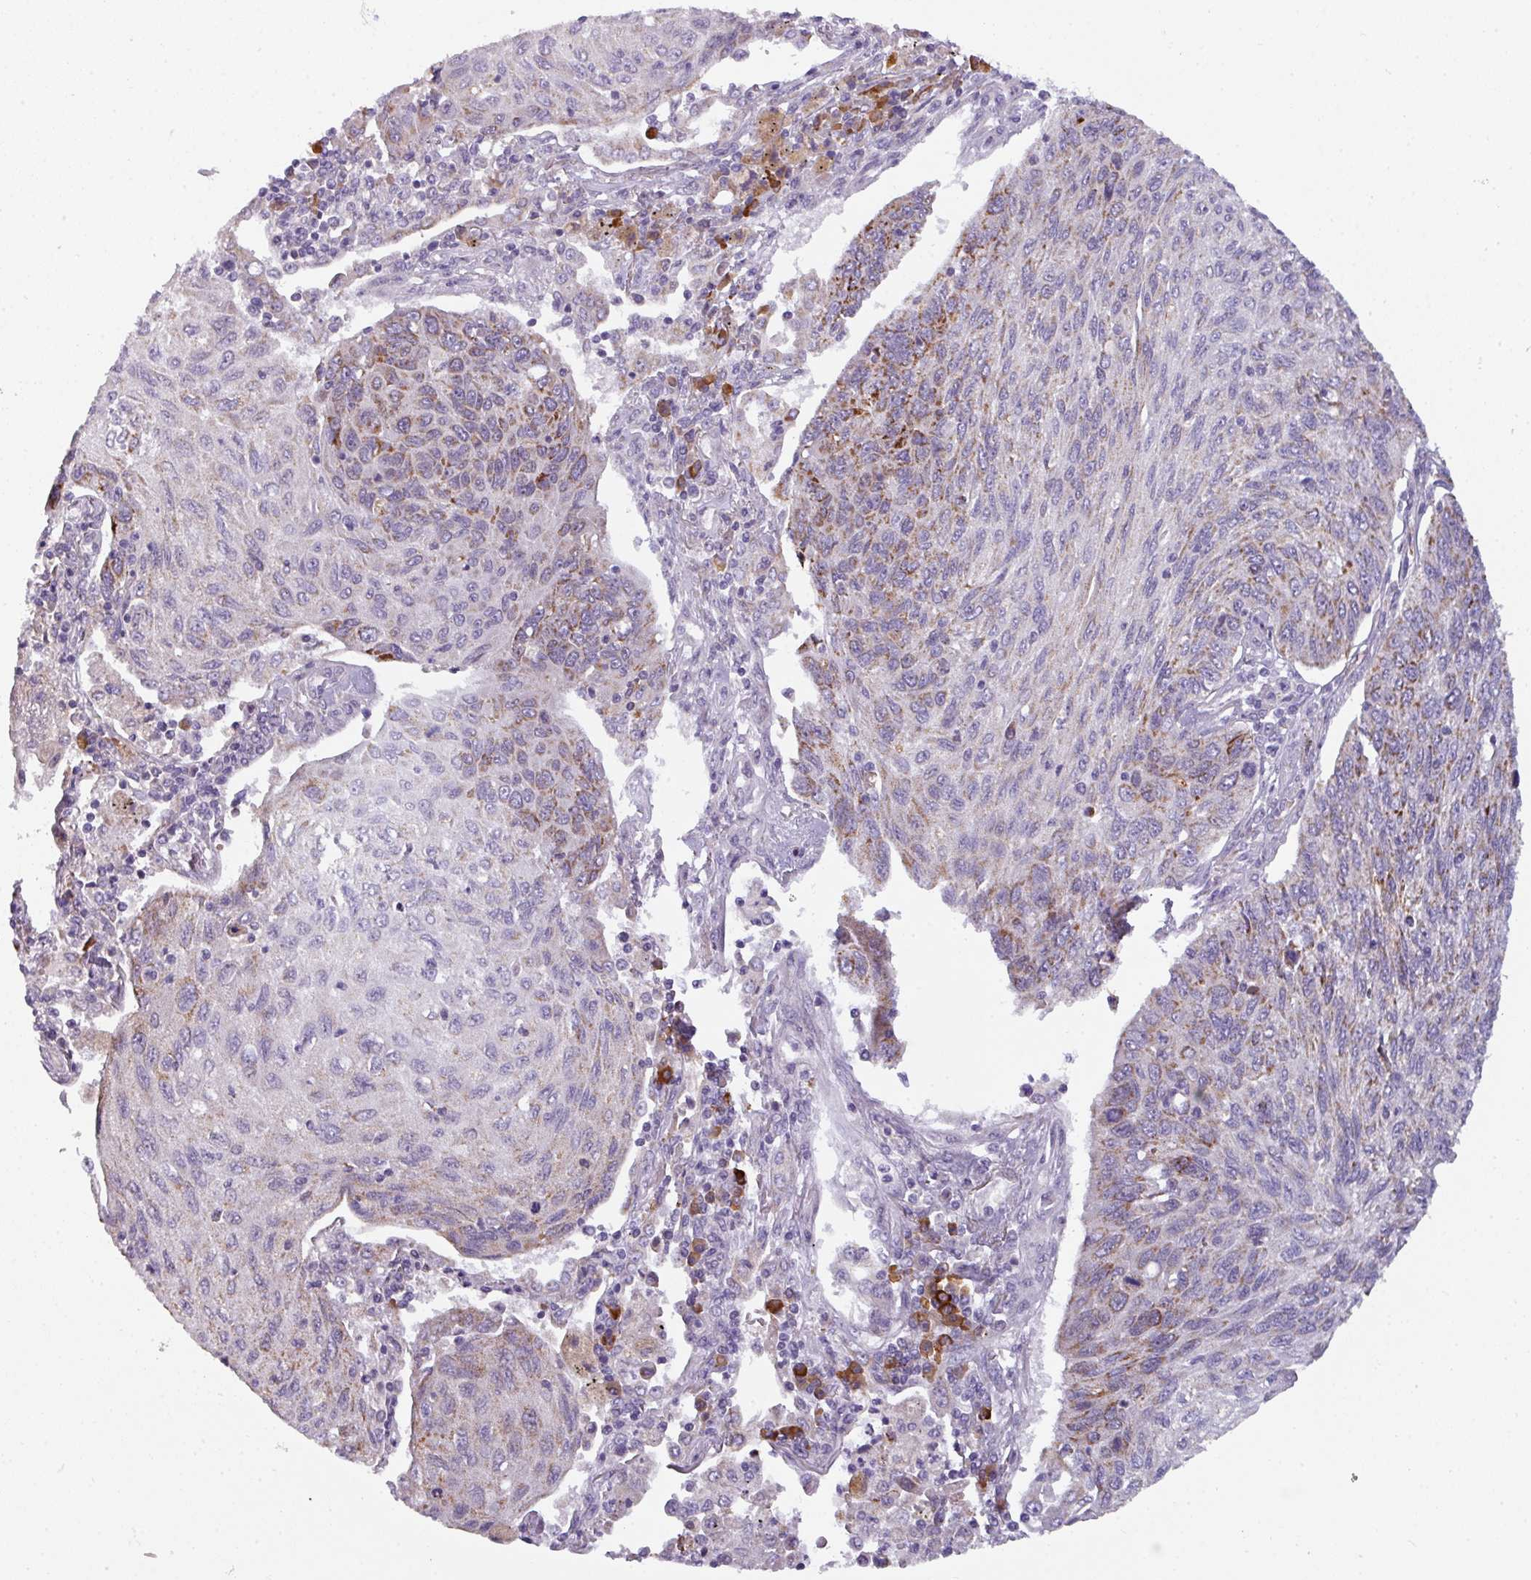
{"staining": {"intensity": "moderate", "quantity": "25%-75%", "location": "cytoplasmic/membranous"}, "tissue": "lung cancer", "cell_type": "Tumor cells", "image_type": "cancer", "snomed": [{"axis": "morphology", "description": "Squamous cell carcinoma, NOS"}, {"axis": "topography", "description": "Lung"}], "caption": "IHC (DAB) staining of human lung cancer (squamous cell carcinoma) exhibits moderate cytoplasmic/membranous protein expression in about 25%-75% of tumor cells. (DAB (3,3'-diaminobenzidine) IHC, brown staining for protein, blue staining for nuclei).", "gene": "C2orf68", "patient": {"sex": "female", "age": 66}}